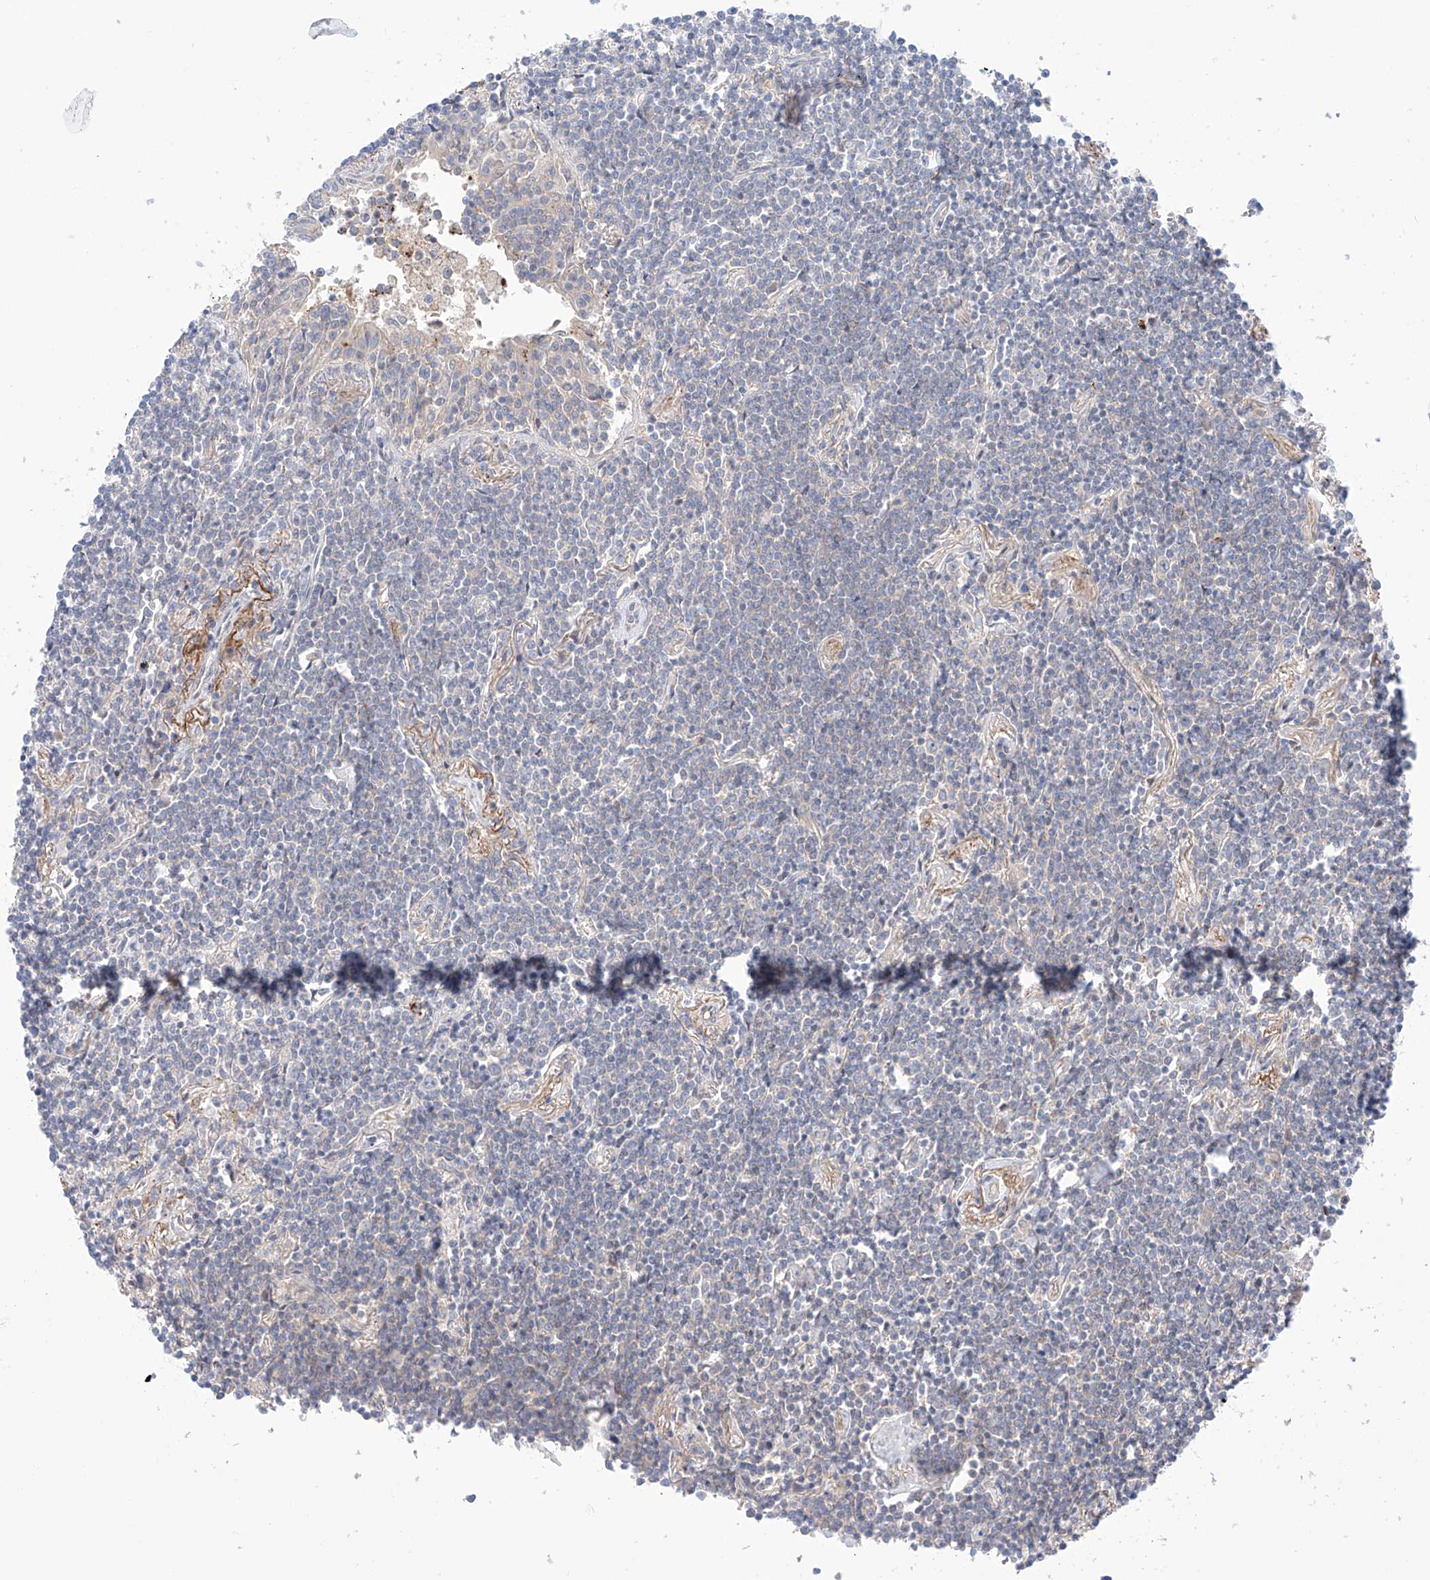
{"staining": {"intensity": "negative", "quantity": "none", "location": "none"}, "tissue": "lymphoma", "cell_type": "Tumor cells", "image_type": "cancer", "snomed": [{"axis": "morphology", "description": "Malignant lymphoma, non-Hodgkin's type, Low grade"}, {"axis": "topography", "description": "Lung"}], "caption": "This is a image of IHC staining of lymphoma, which shows no expression in tumor cells.", "gene": "PGGT1B", "patient": {"sex": "female", "age": 71}}